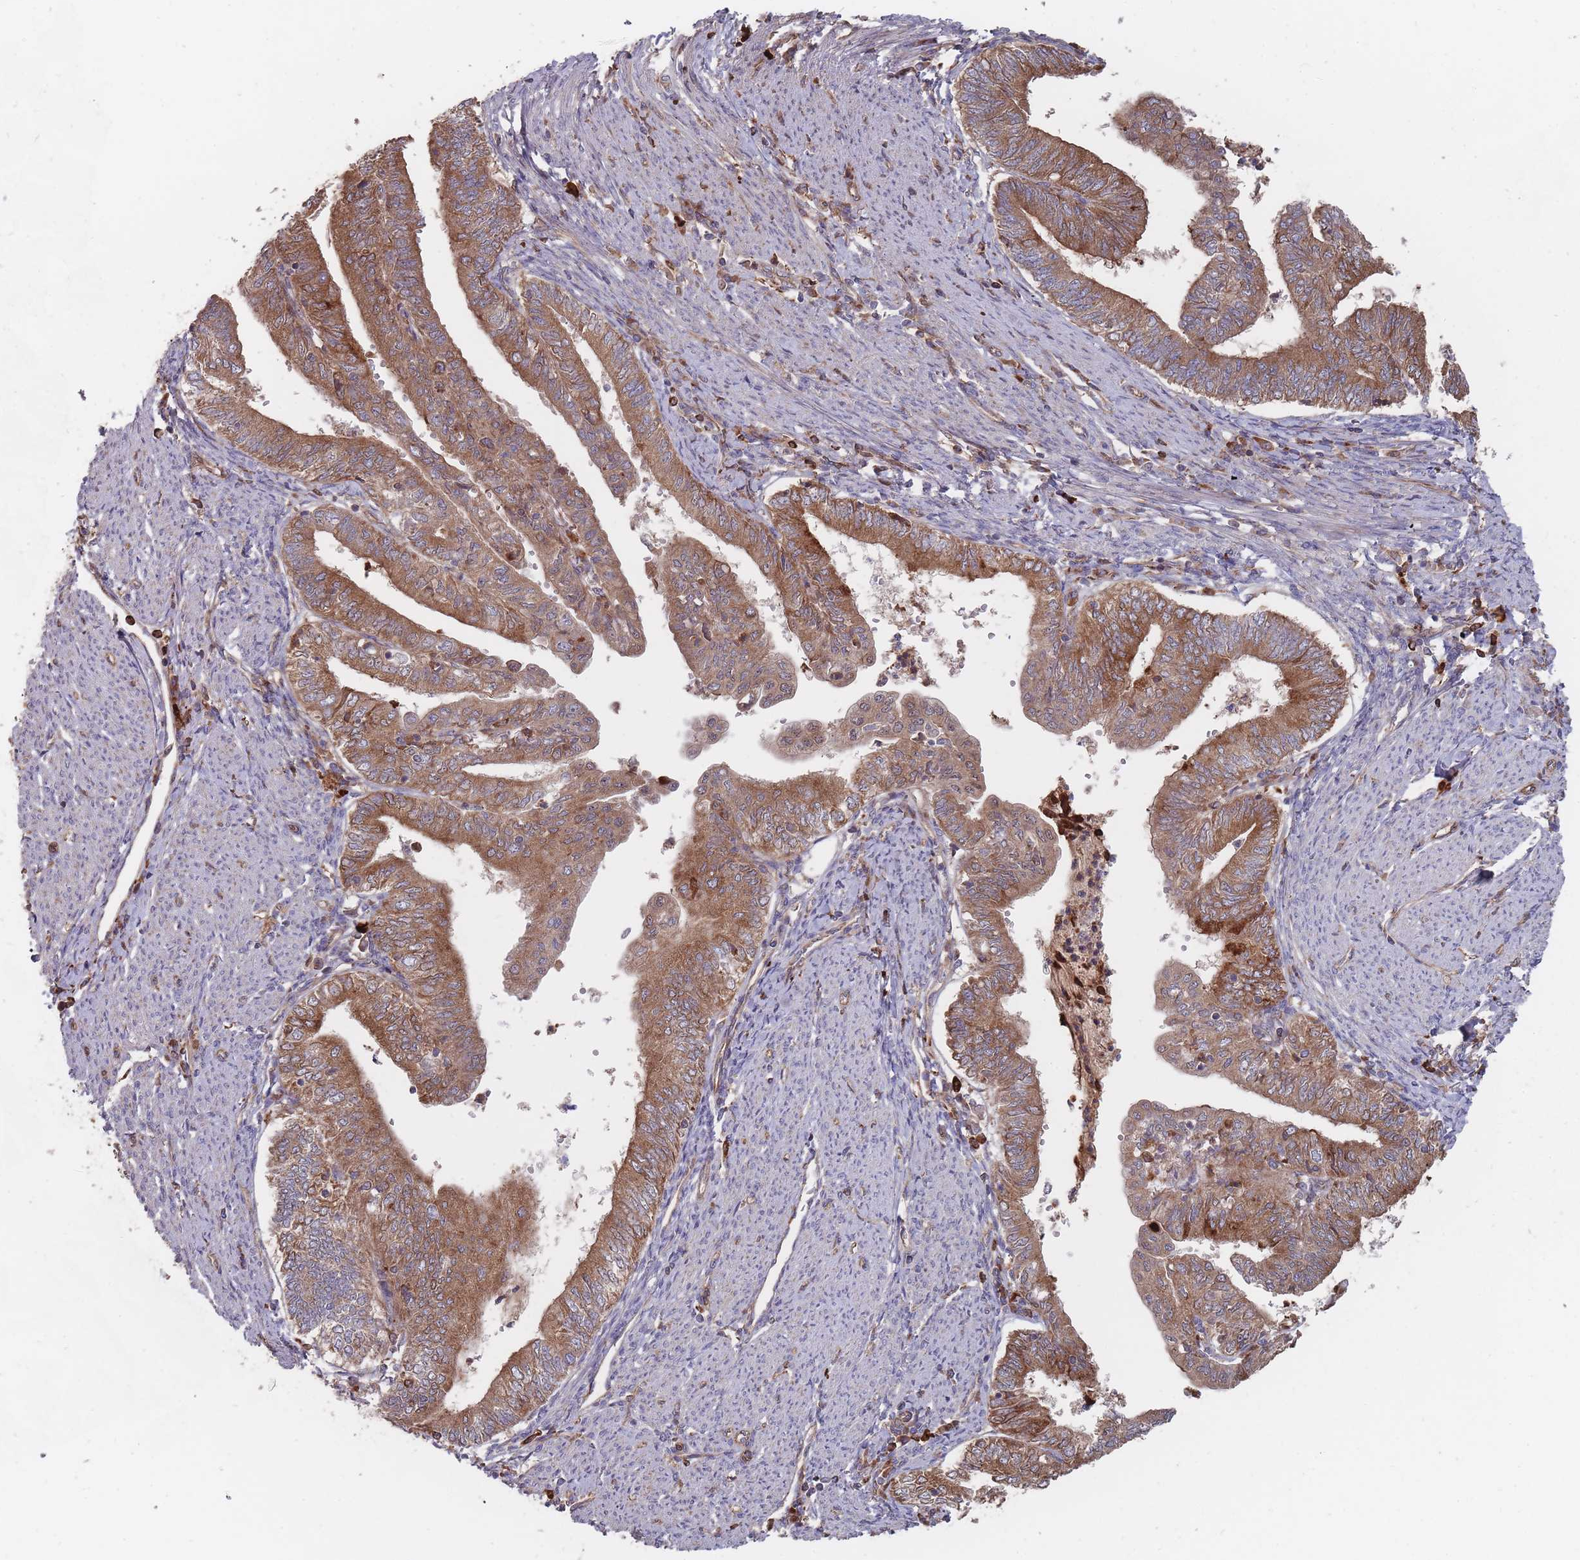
{"staining": {"intensity": "moderate", "quantity": ">75%", "location": "cytoplasmic/membranous"}, "tissue": "endometrial cancer", "cell_type": "Tumor cells", "image_type": "cancer", "snomed": [{"axis": "morphology", "description": "Adenocarcinoma, NOS"}, {"axis": "topography", "description": "Endometrium"}], "caption": "Moderate cytoplasmic/membranous expression for a protein is present in approximately >75% of tumor cells of endometrial cancer using immunohistochemistry (IHC).", "gene": "THSD7B", "patient": {"sex": "female", "age": 66}}